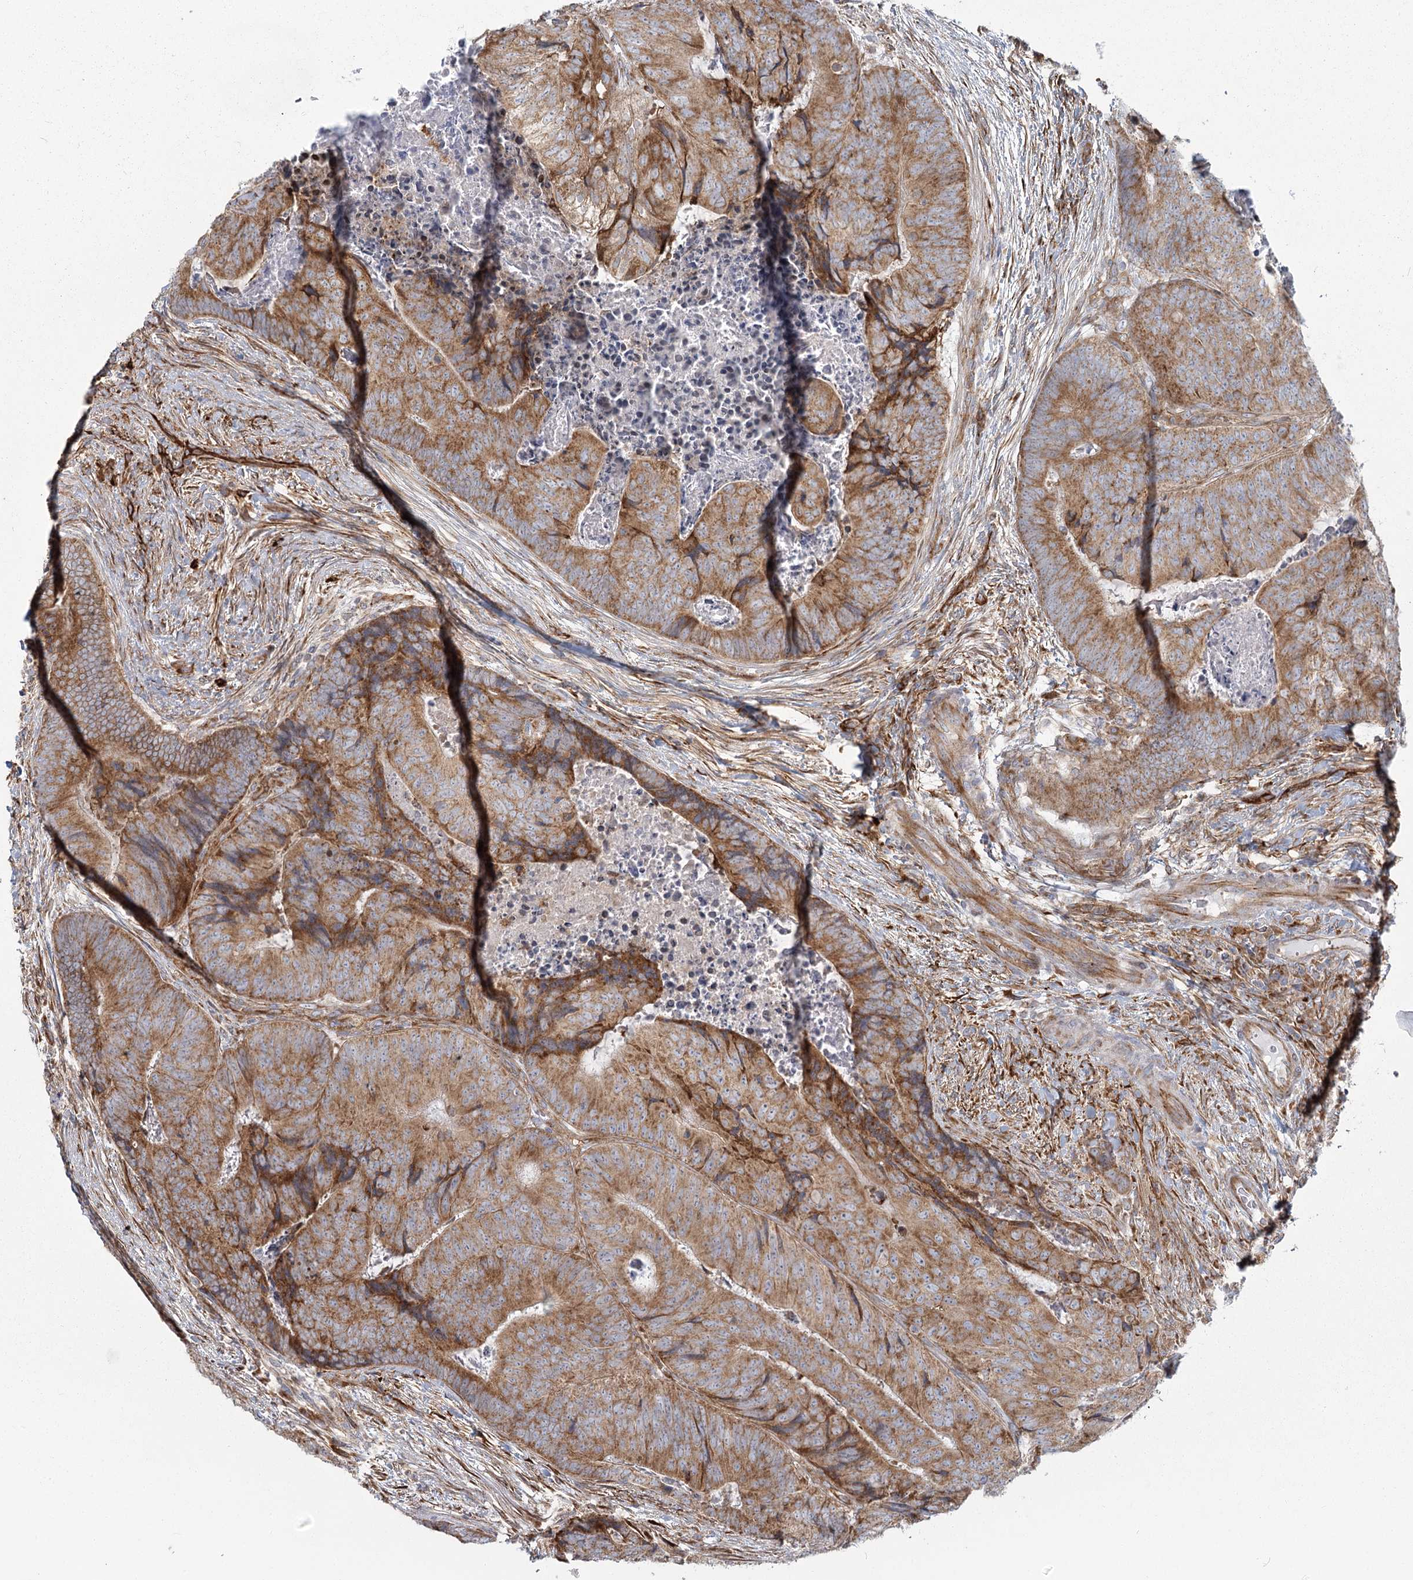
{"staining": {"intensity": "moderate", "quantity": ">75%", "location": "cytoplasmic/membranous"}, "tissue": "colorectal cancer", "cell_type": "Tumor cells", "image_type": "cancer", "snomed": [{"axis": "morphology", "description": "Adenocarcinoma, NOS"}, {"axis": "topography", "description": "Colon"}], "caption": "Colorectal adenocarcinoma tissue reveals moderate cytoplasmic/membranous expression in approximately >75% of tumor cells, visualized by immunohistochemistry.", "gene": "HARS2", "patient": {"sex": "female", "age": 67}}